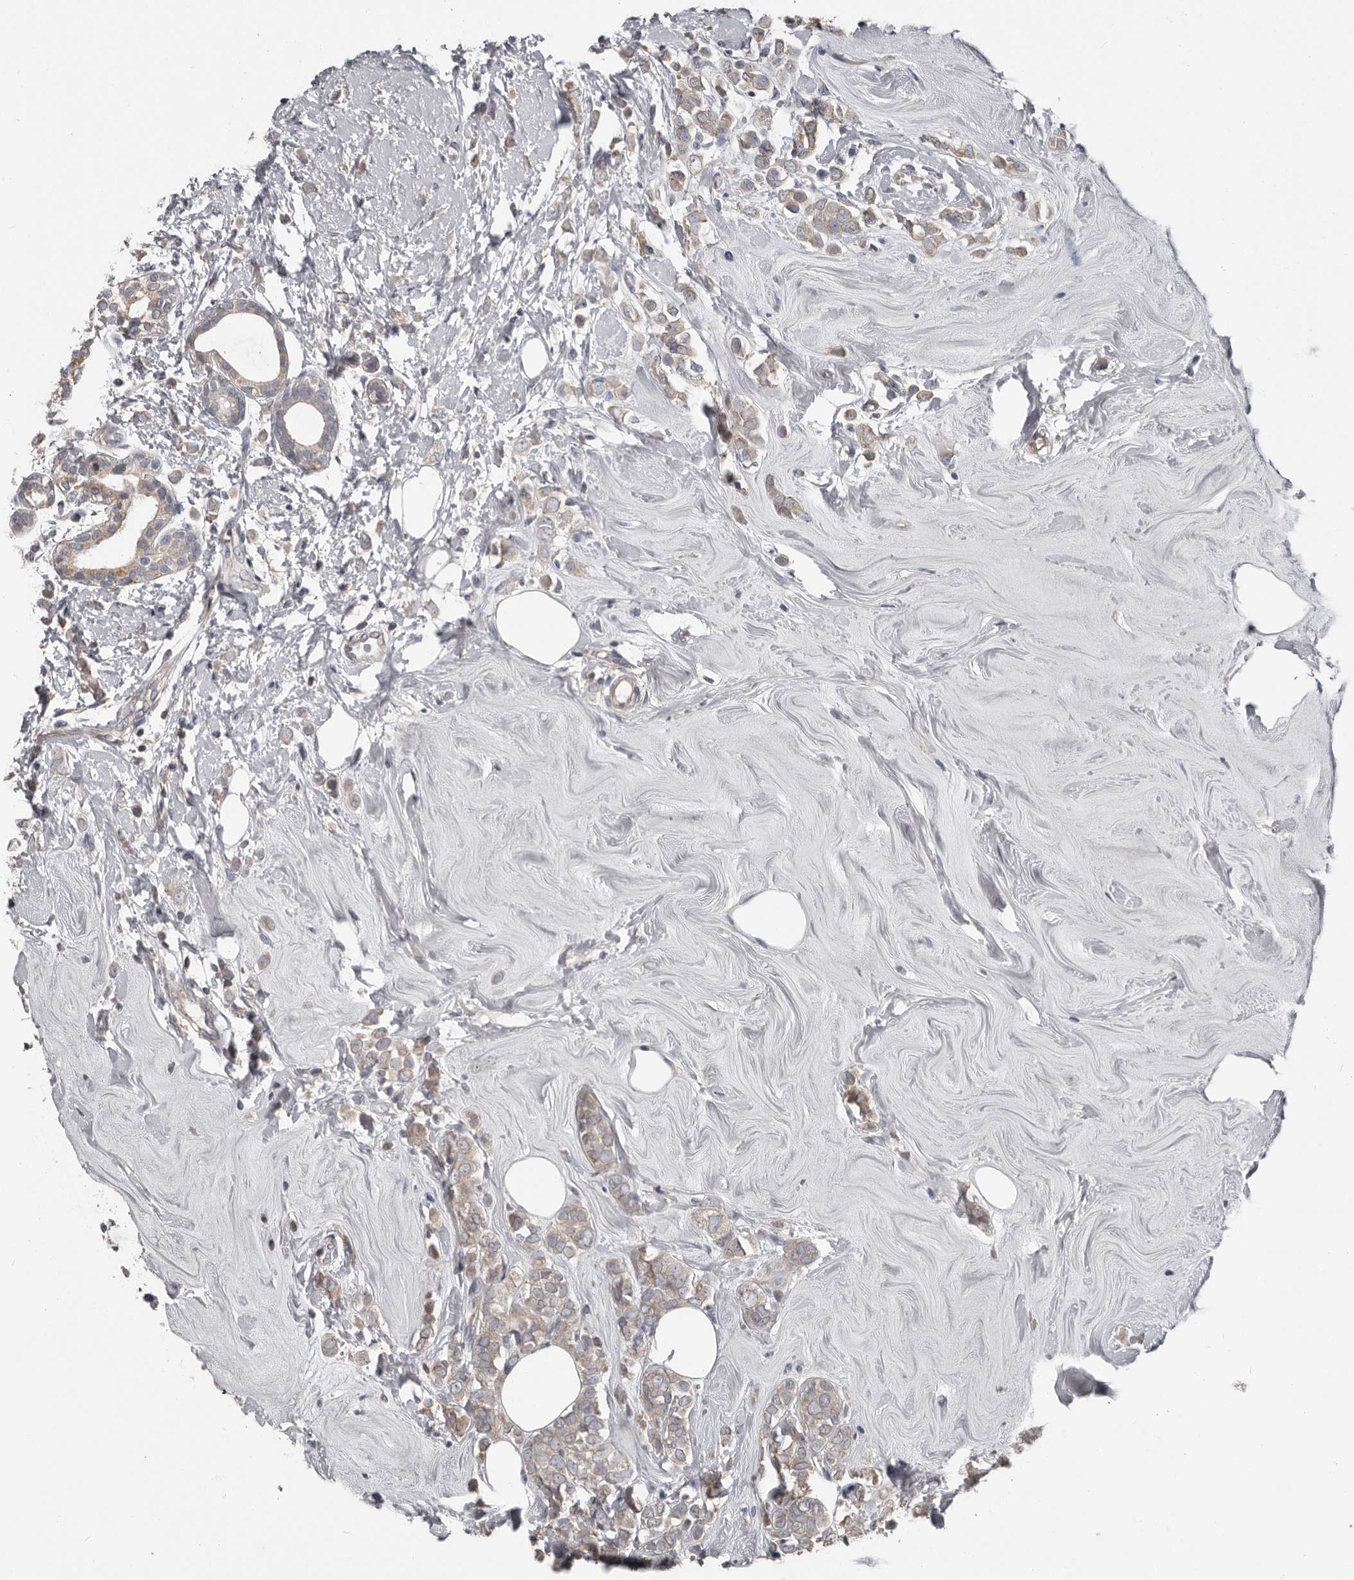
{"staining": {"intensity": "weak", "quantity": "25%-75%", "location": "cytoplasmic/membranous"}, "tissue": "breast cancer", "cell_type": "Tumor cells", "image_type": "cancer", "snomed": [{"axis": "morphology", "description": "Lobular carcinoma"}, {"axis": "topography", "description": "Breast"}], "caption": "Human breast lobular carcinoma stained with a protein marker reveals weak staining in tumor cells.", "gene": "CA6", "patient": {"sex": "female", "age": 47}}